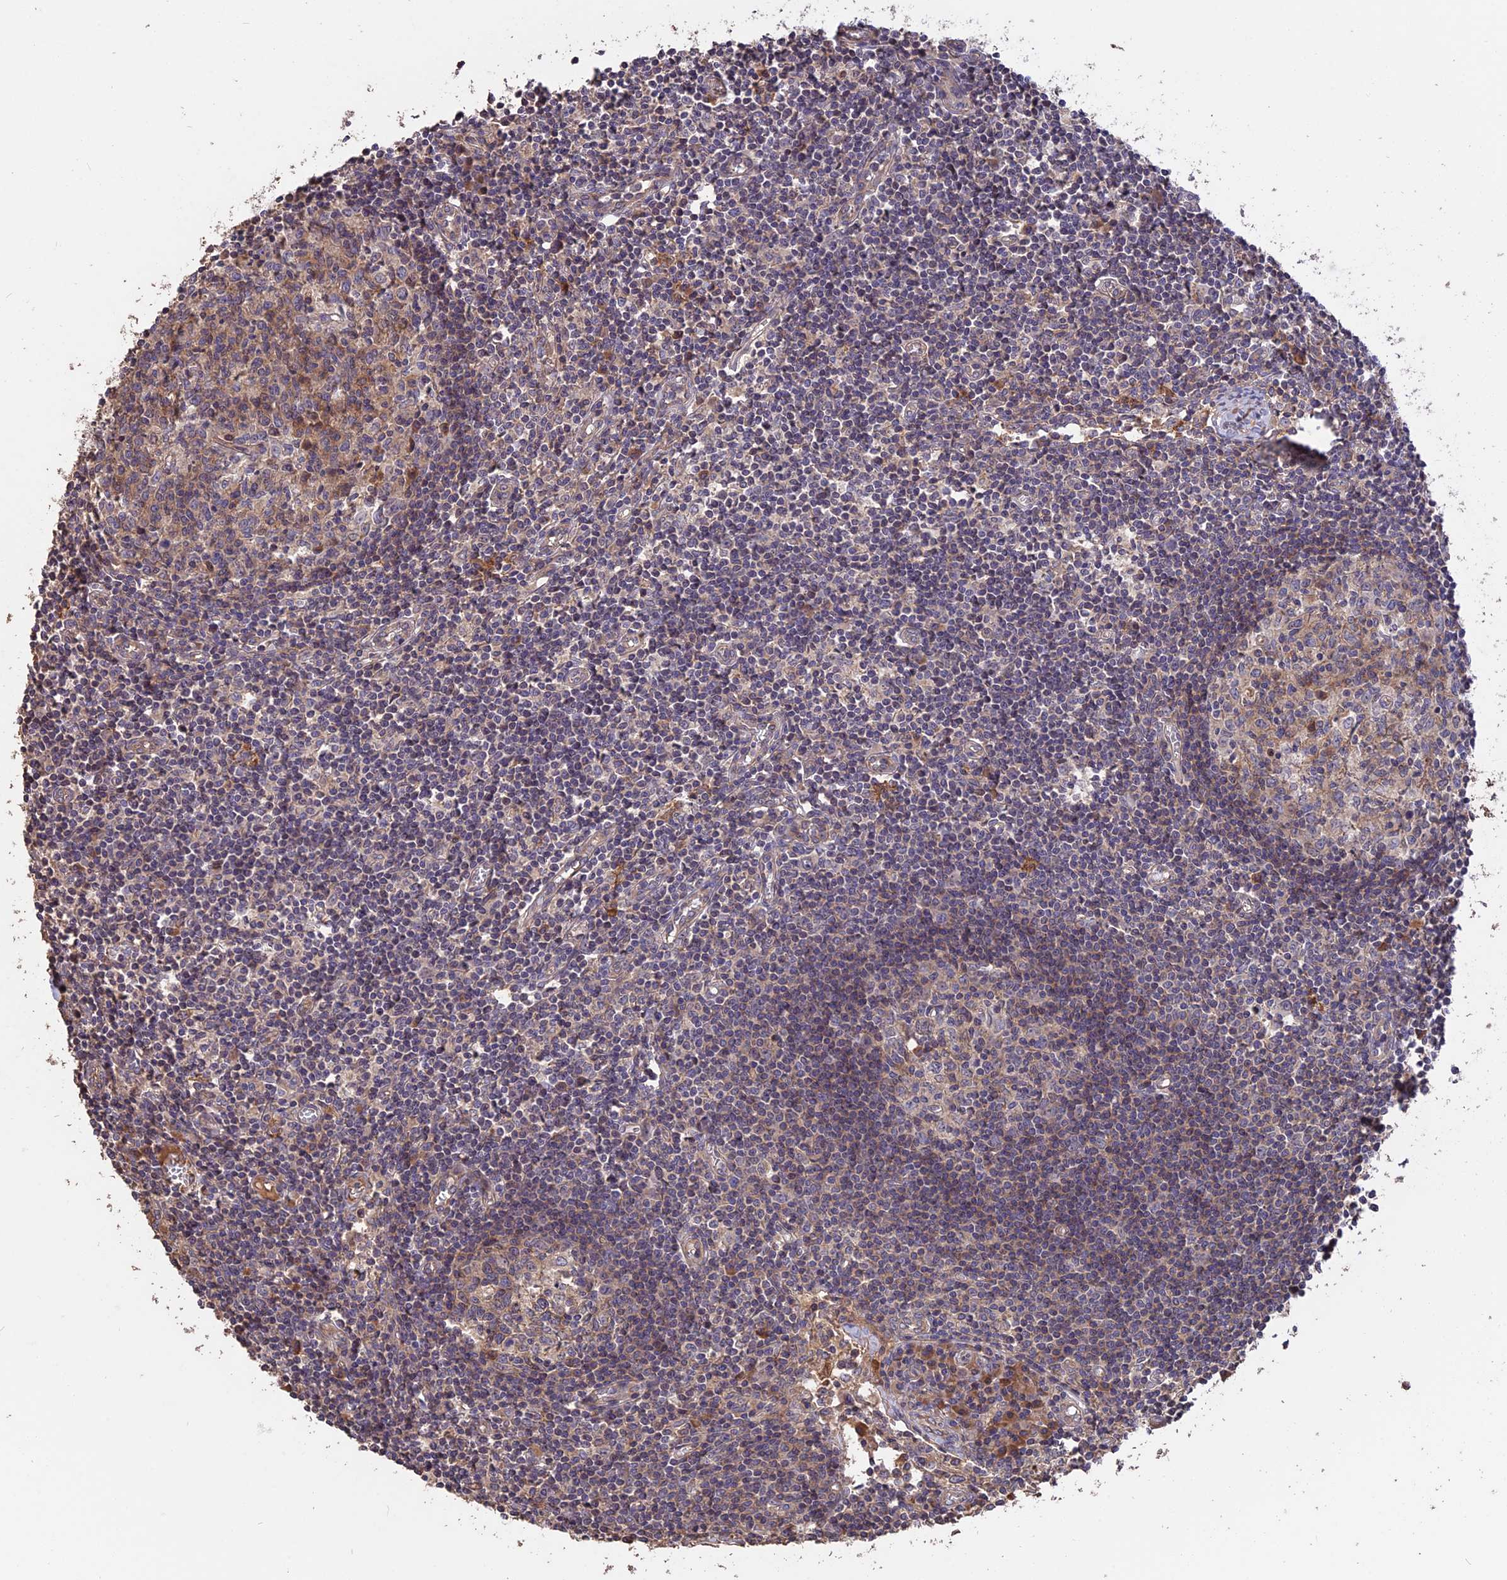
{"staining": {"intensity": "weak", "quantity": "<25%", "location": "cytoplasmic/membranous"}, "tissue": "lymph node", "cell_type": "Germinal center cells", "image_type": "normal", "snomed": [{"axis": "morphology", "description": "Normal tissue, NOS"}, {"axis": "topography", "description": "Lymph node"}], "caption": "Germinal center cells are negative for protein expression in unremarkable human lymph node. (DAB IHC, high magnification).", "gene": "RASAL1", "patient": {"sex": "female", "age": 55}}